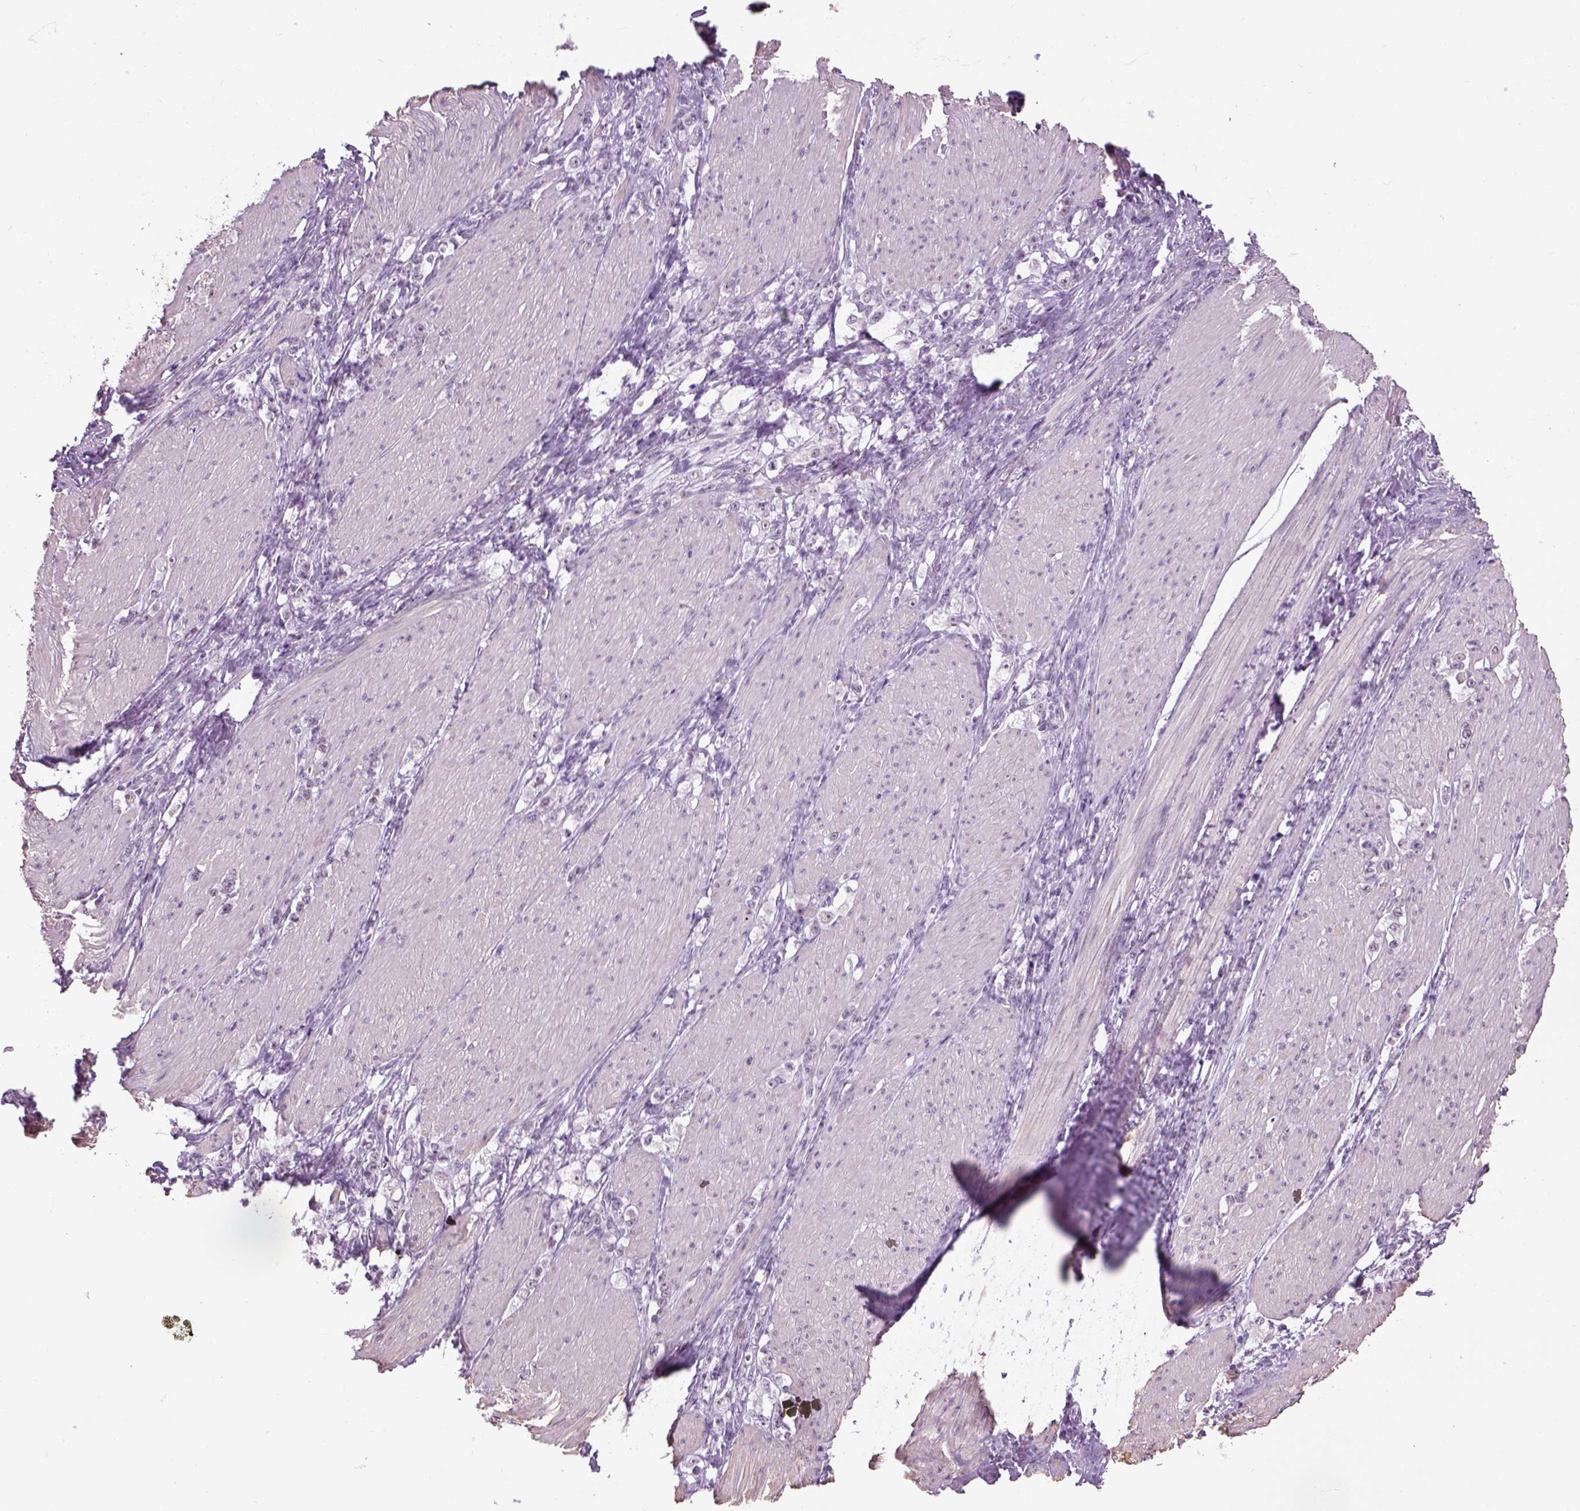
{"staining": {"intensity": "negative", "quantity": "none", "location": "none"}, "tissue": "stomach cancer", "cell_type": "Tumor cells", "image_type": "cancer", "snomed": [{"axis": "morphology", "description": "Adenocarcinoma, NOS"}, {"axis": "topography", "description": "Stomach, lower"}], "caption": "Tumor cells show no significant protein positivity in adenocarcinoma (stomach). The staining was performed using DAB to visualize the protein expression in brown, while the nuclei were stained in blue with hematoxylin (Magnification: 20x).", "gene": "ZNF865", "patient": {"sex": "male", "age": 88}}